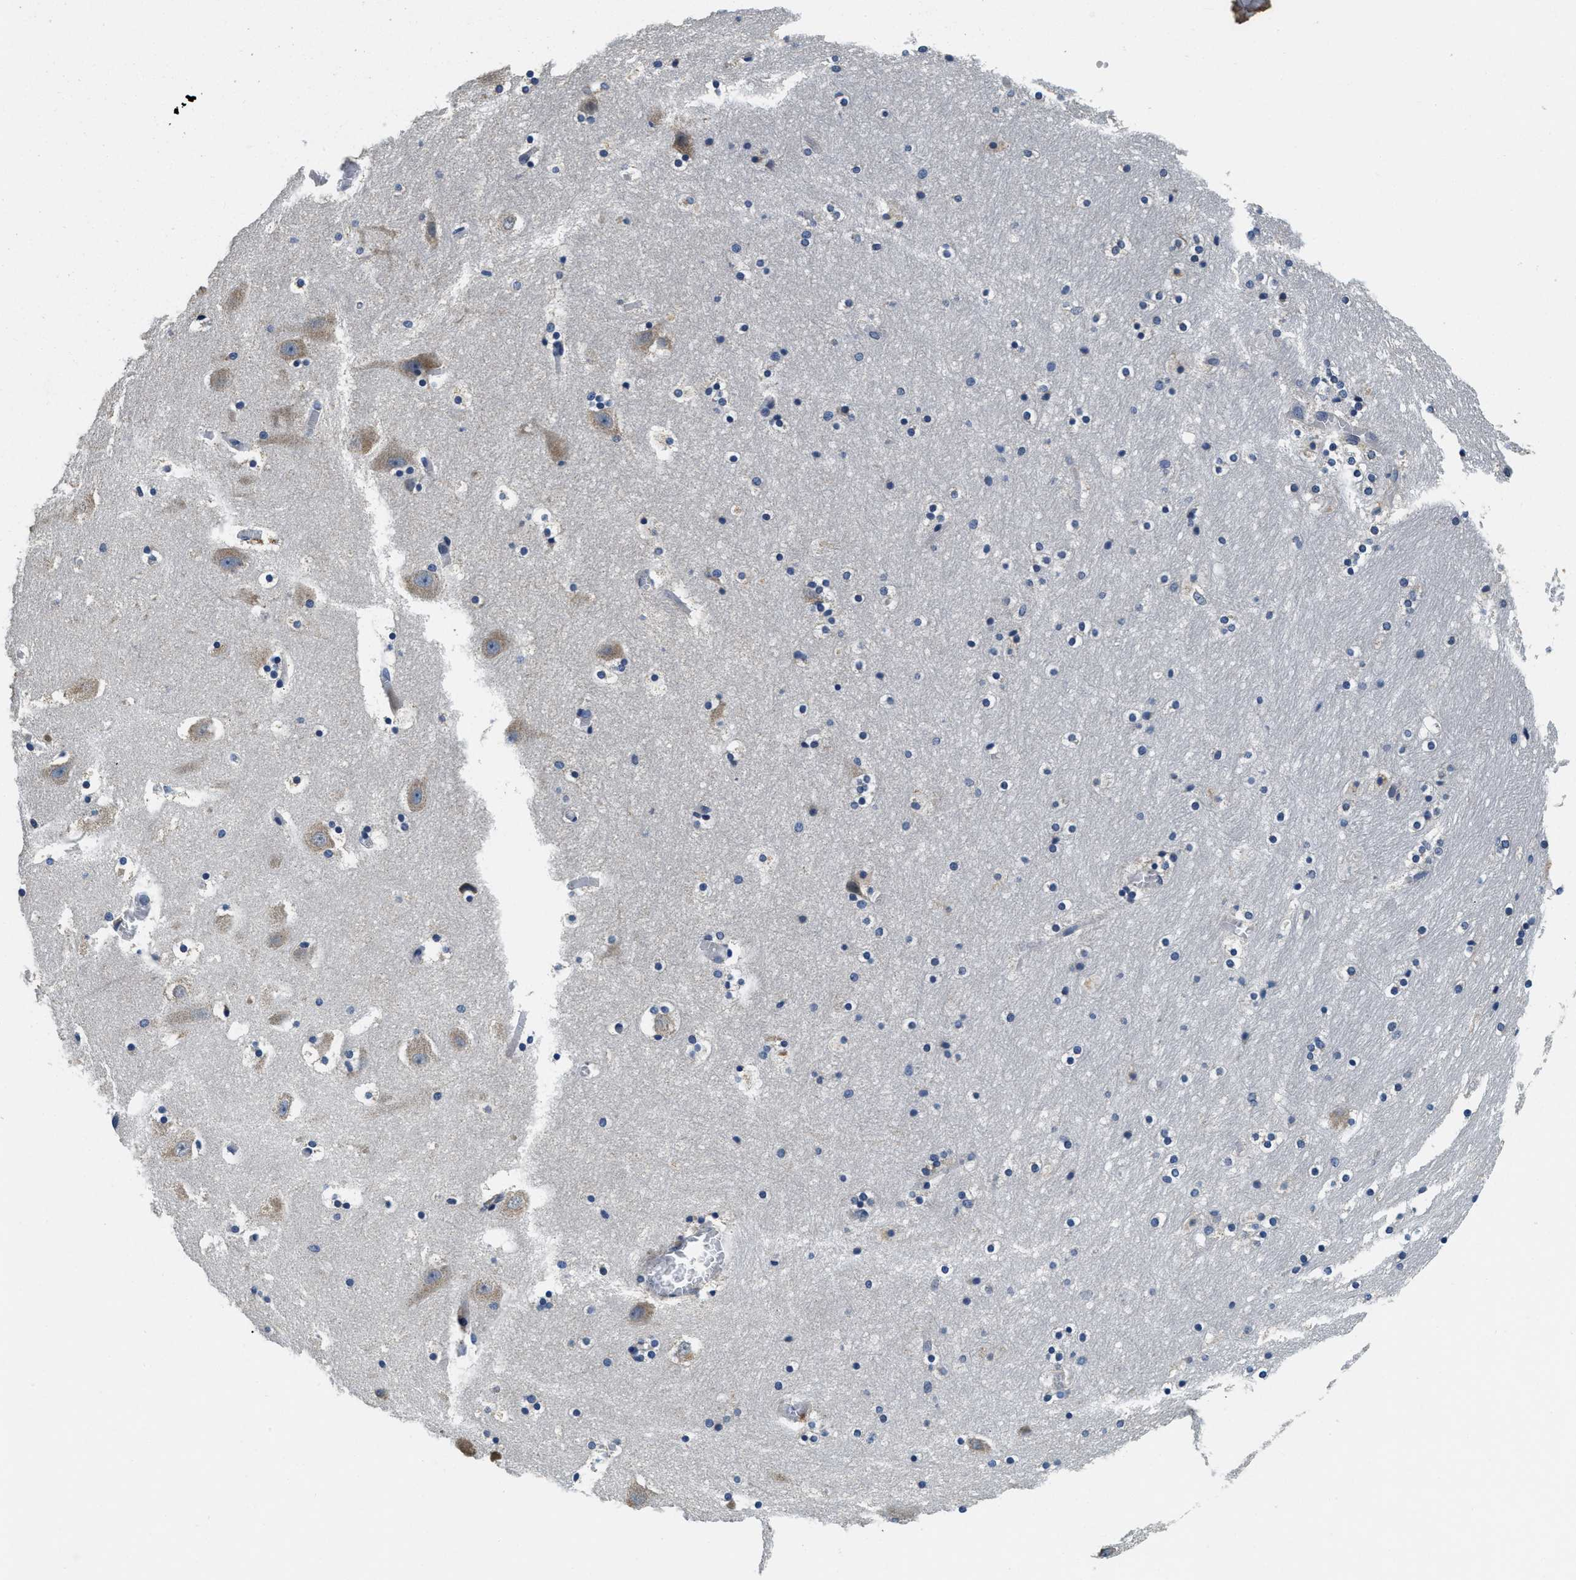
{"staining": {"intensity": "weak", "quantity": "<25%", "location": "cytoplasmic/membranous"}, "tissue": "hippocampus", "cell_type": "Glial cells", "image_type": "normal", "snomed": [{"axis": "morphology", "description": "Normal tissue, NOS"}, {"axis": "topography", "description": "Hippocampus"}], "caption": "IHC histopathology image of normal hippocampus: hippocampus stained with DAB (3,3'-diaminobenzidine) shows no significant protein expression in glial cells. (Stains: DAB immunohistochemistry with hematoxylin counter stain, Microscopy: brightfield microscopy at high magnification).", "gene": "ALDH3A2", "patient": {"sex": "male", "age": 45}}